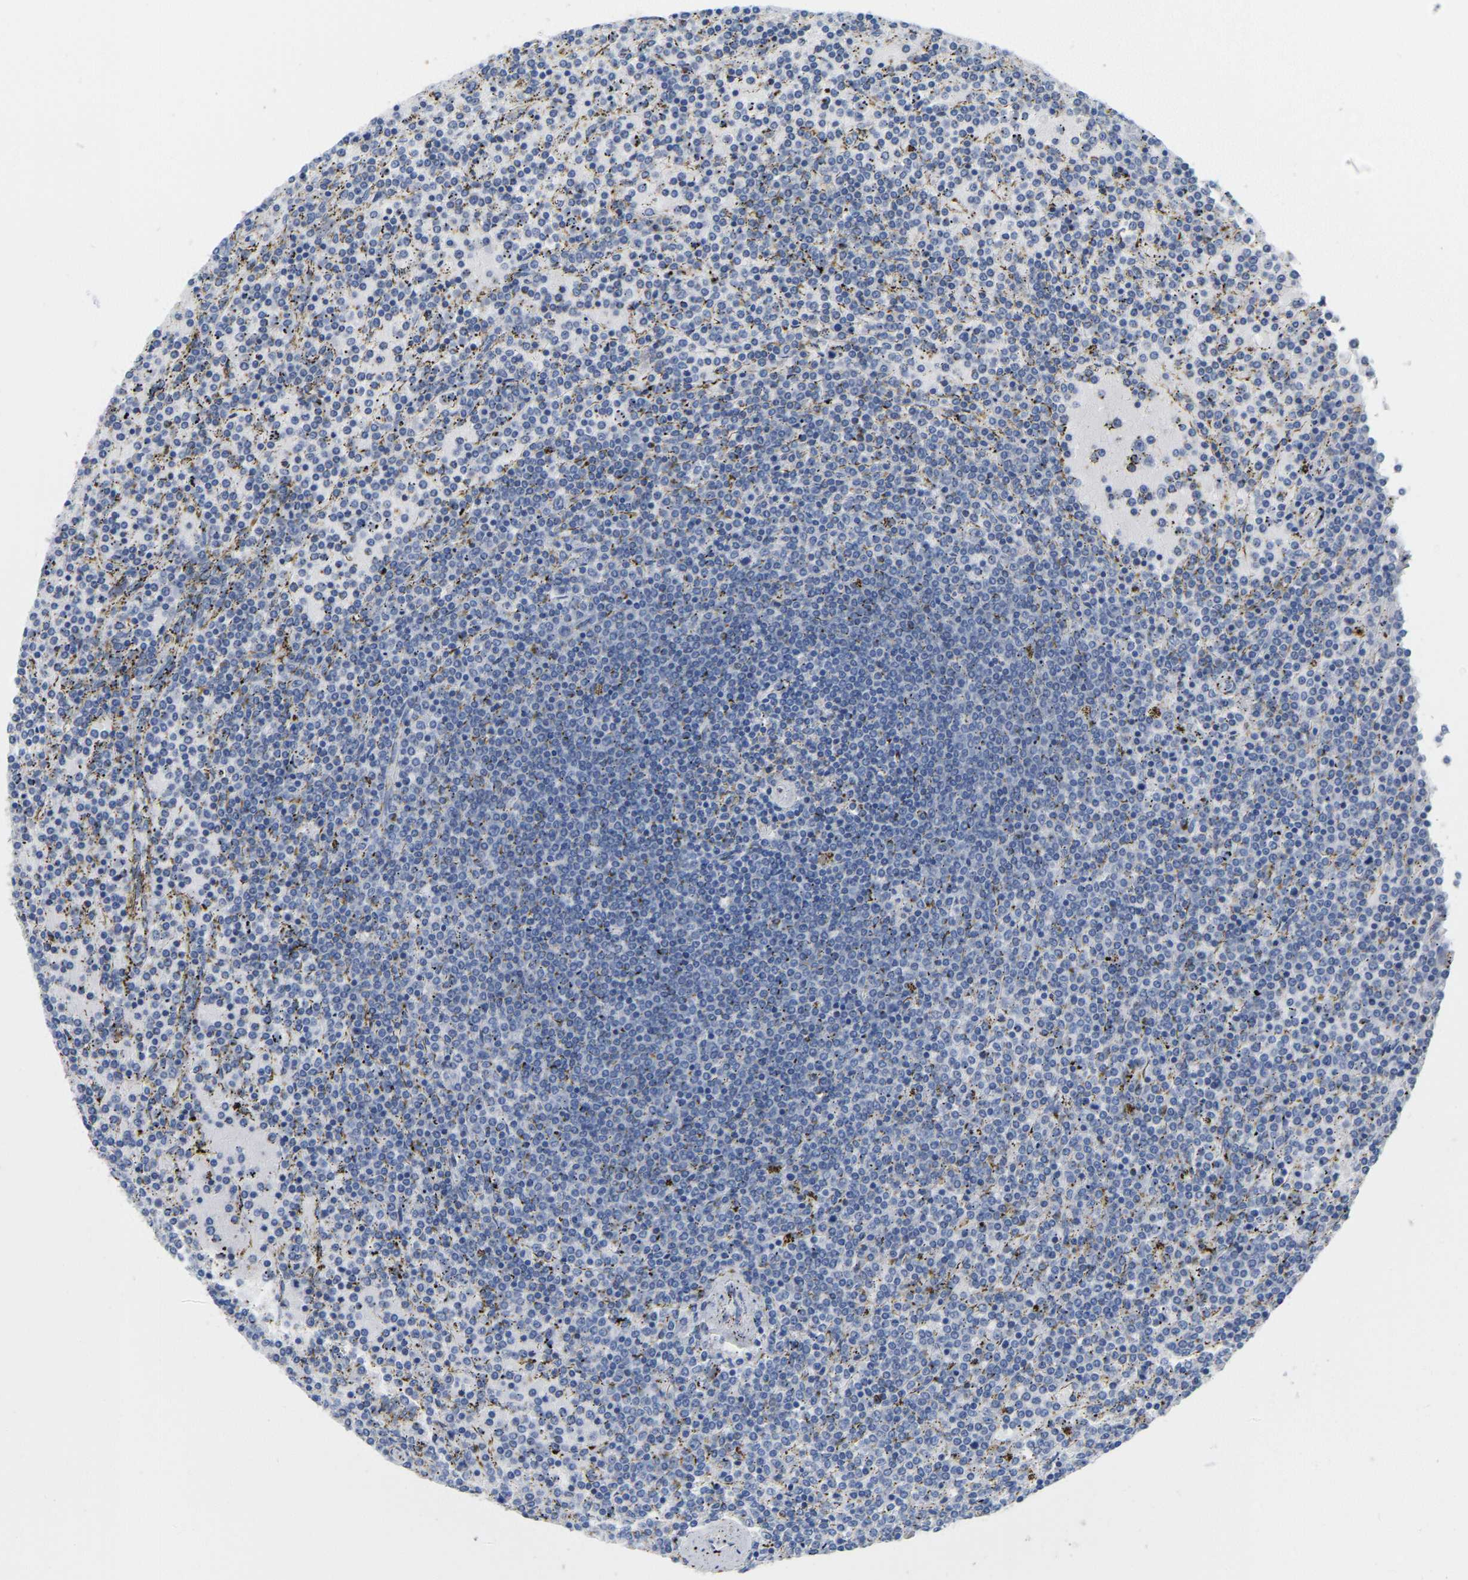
{"staining": {"intensity": "negative", "quantity": "none", "location": "none"}, "tissue": "lymphoma", "cell_type": "Tumor cells", "image_type": "cancer", "snomed": [{"axis": "morphology", "description": "Malignant lymphoma, non-Hodgkin's type, Low grade"}, {"axis": "topography", "description": "Spleen"}], "caption": "DAB immunohistochemical staining of human lymphoma exhibits no significant staining in tumor cells. (DAB (3,3'-diaminobenzidine) immunohistochemistry (IHC), high magnification).", "gene": "ULBP2", "patient": {"sex": "female", "age": 77}}